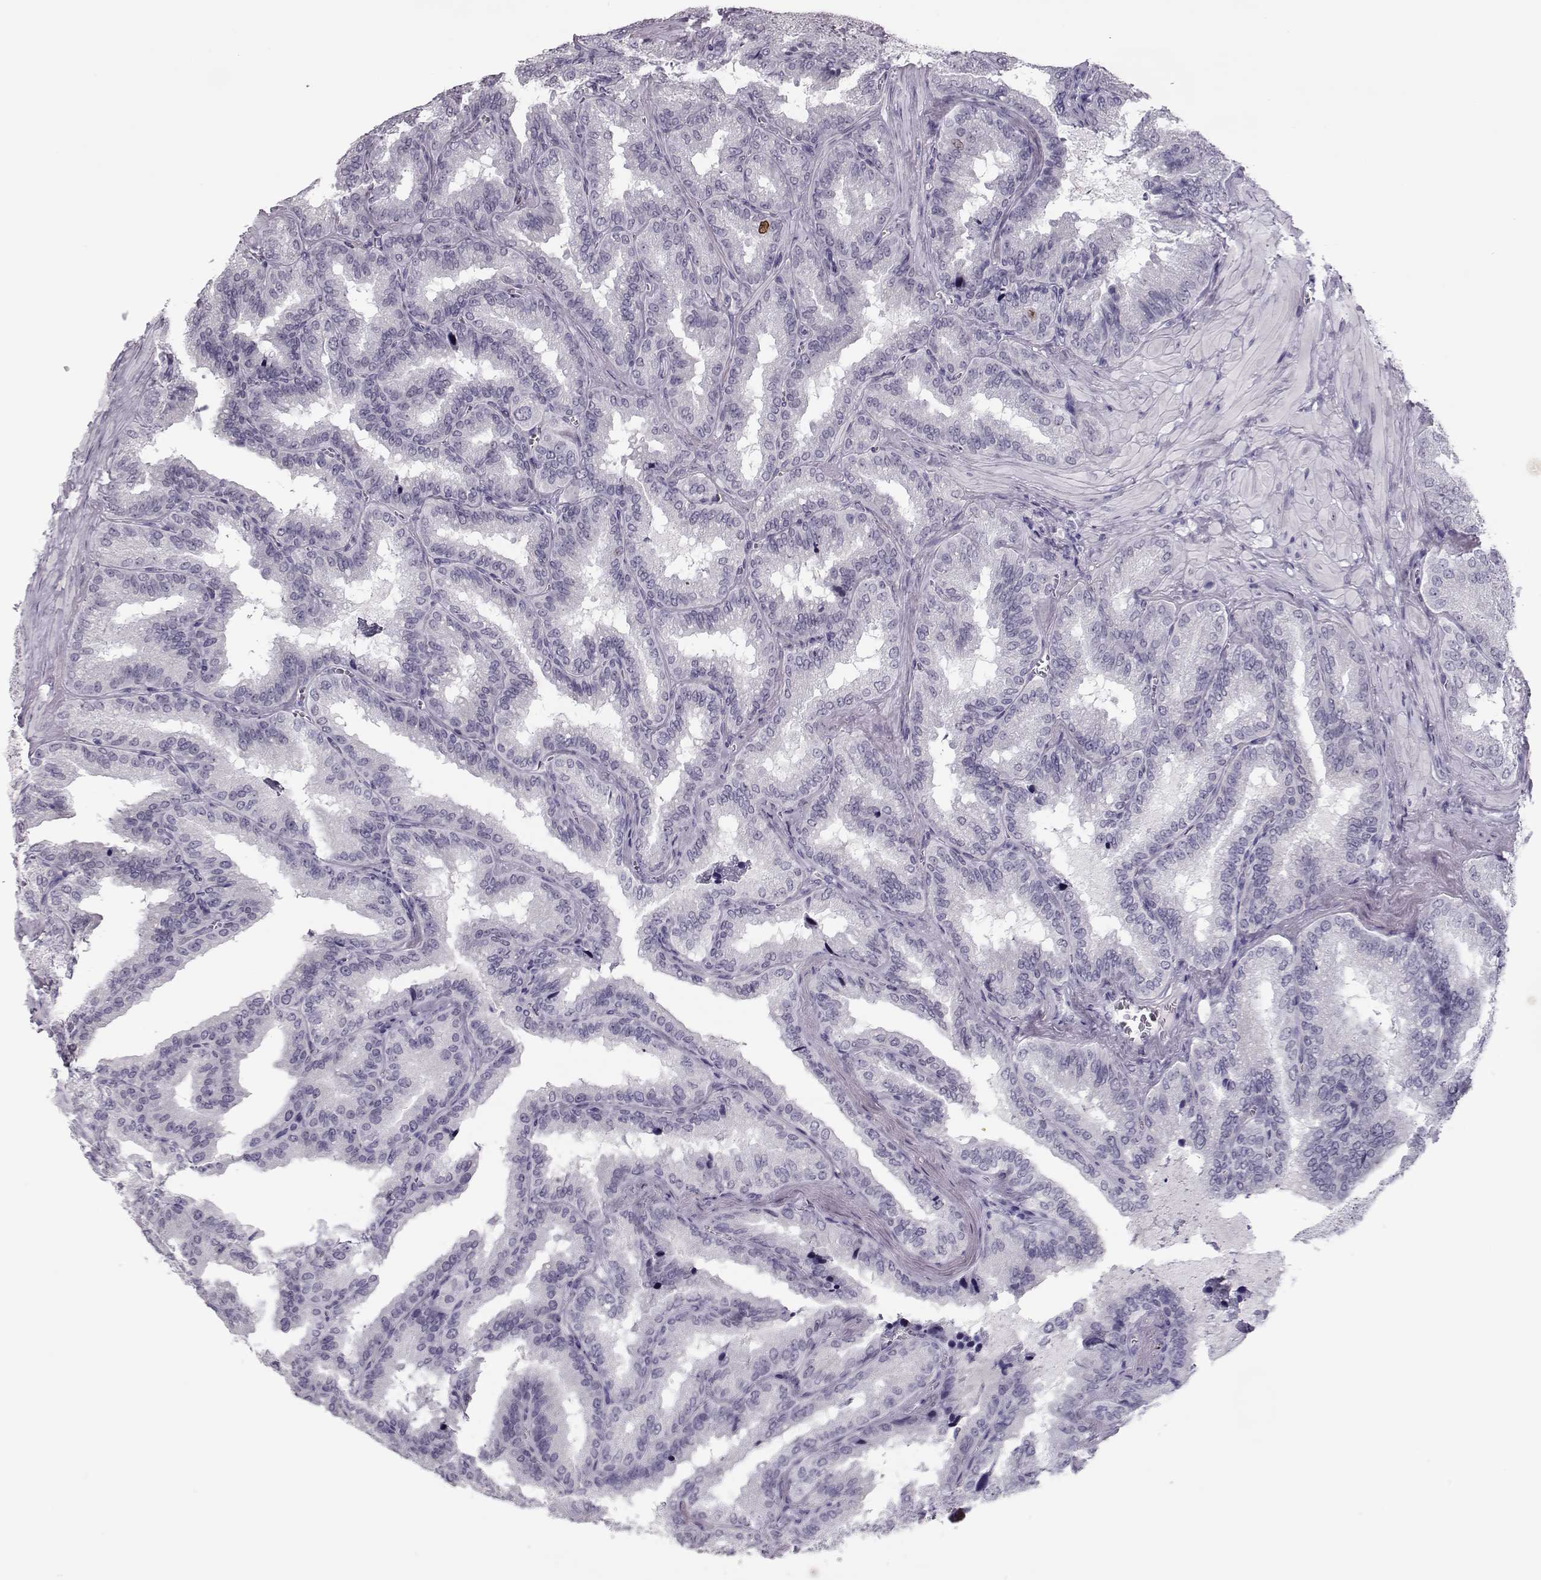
{"staining": {"intensity": "negative", "quantity": "none", "location": "none"}, "tissue": "seminal vesicle", "cell_type": "Glandular cells", "image_type": "normal", "snomed": [{"axis": "morphology", "description": "Normal tissue, NOS"}, {"axis": "topography", "description": "Seminal veicle"}], "caption": "Glandular cells show no significant protein staining in normal seminal vesicle. Nuclei are stained in blue.", "gene": "SGO1", "patient": {"sex": "male", "age": 37}}